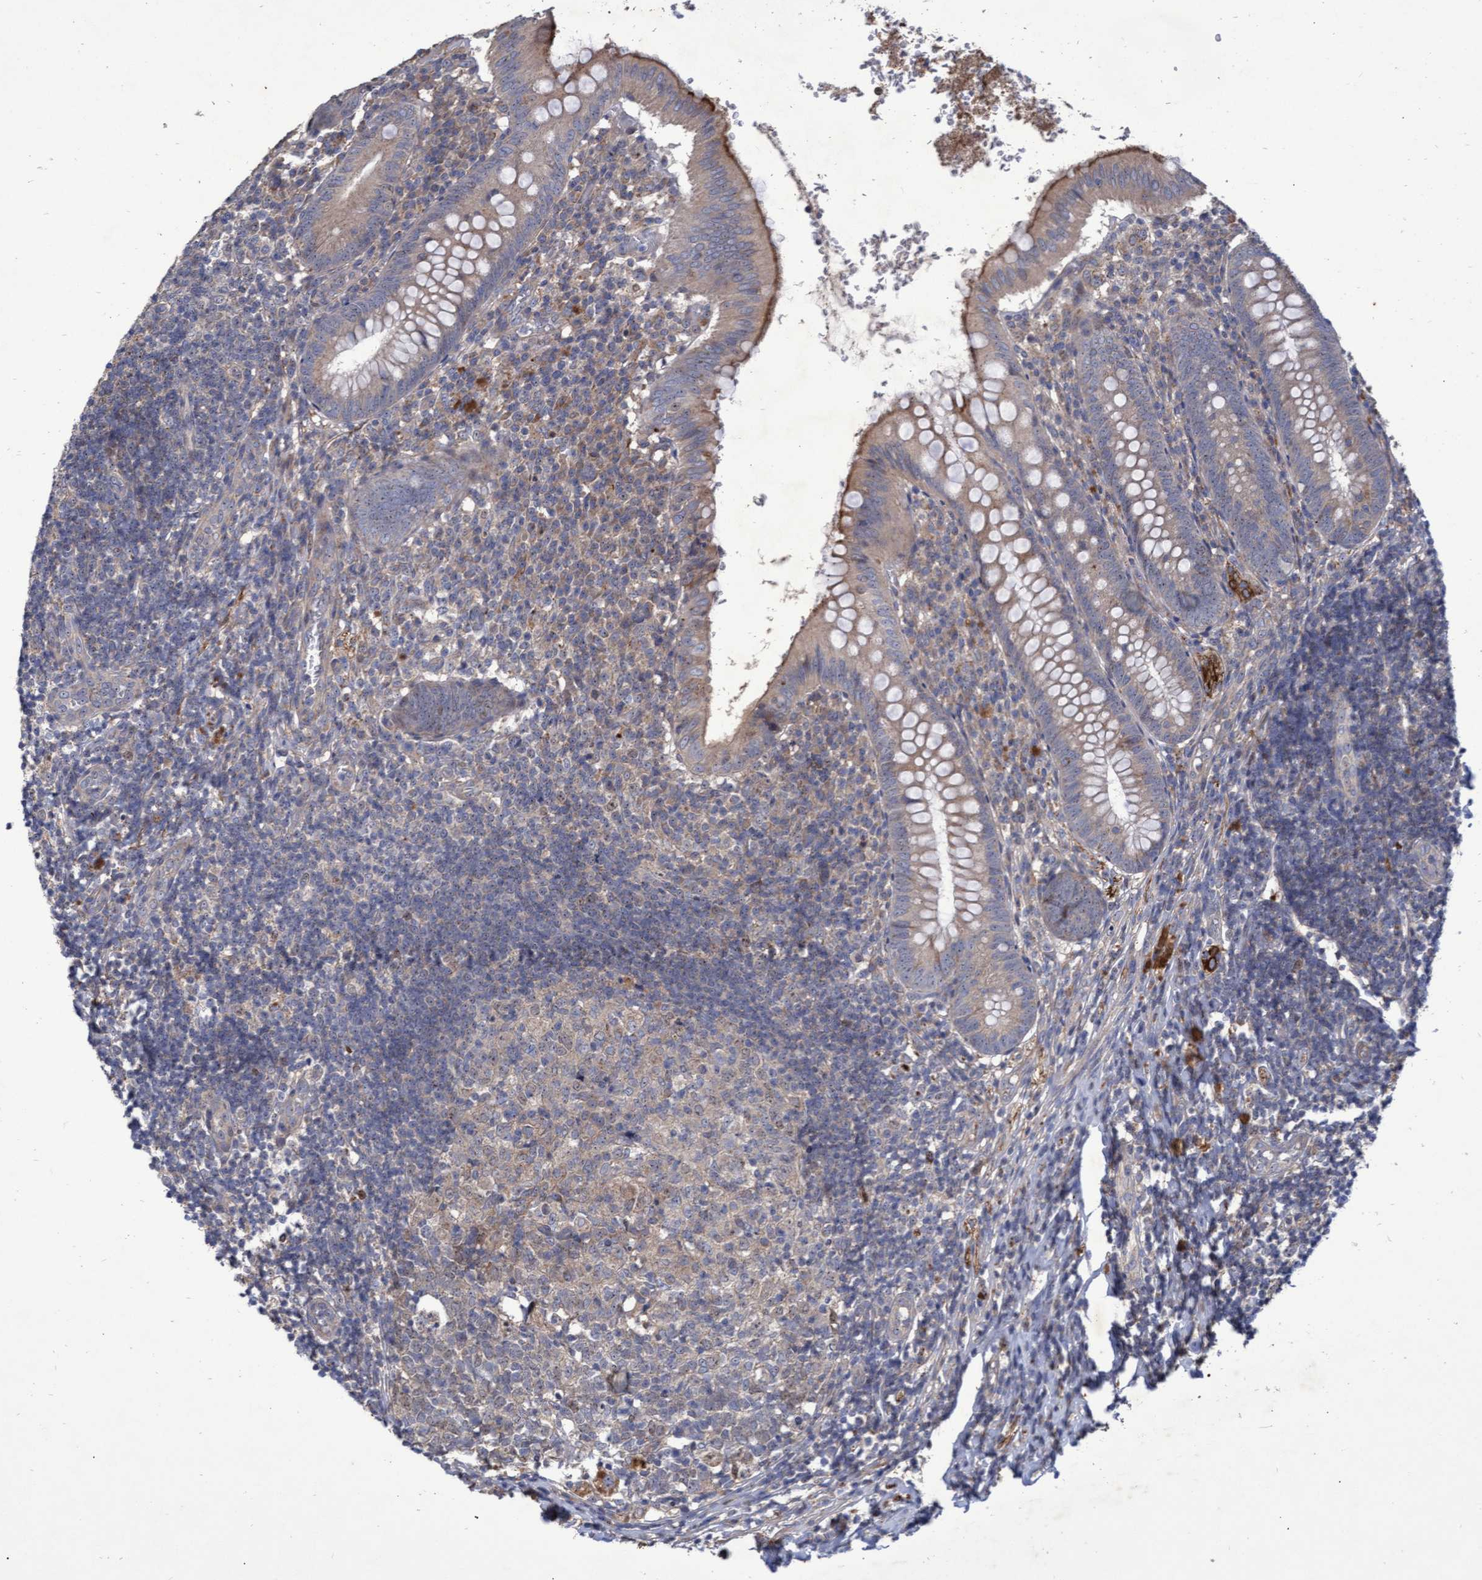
{"staining": {"intensity": "moderate", "quantity": "25%-75%", "location": "cytoplasmic/membranous"}, "tissue": "appendix", "cell_type": "Glandular cells", "image_type": "normal", "snomed": [{"axis": "morphology", "description": "Normal tissue, NOS"}, {"axis": "topography", "description": "Appendix"}], "caption": "Protein expression analysis of benign human appendix reveals moderate cytoplasmic/membranous expression in about 25%-75% of glandular cells. (DAB (3,3'-diaminobenzidine) IHC, brown staining for protein, blue staining for nuclei).", "gene": "ABCF2", "patient": {"sex": "male", "age": 8}}